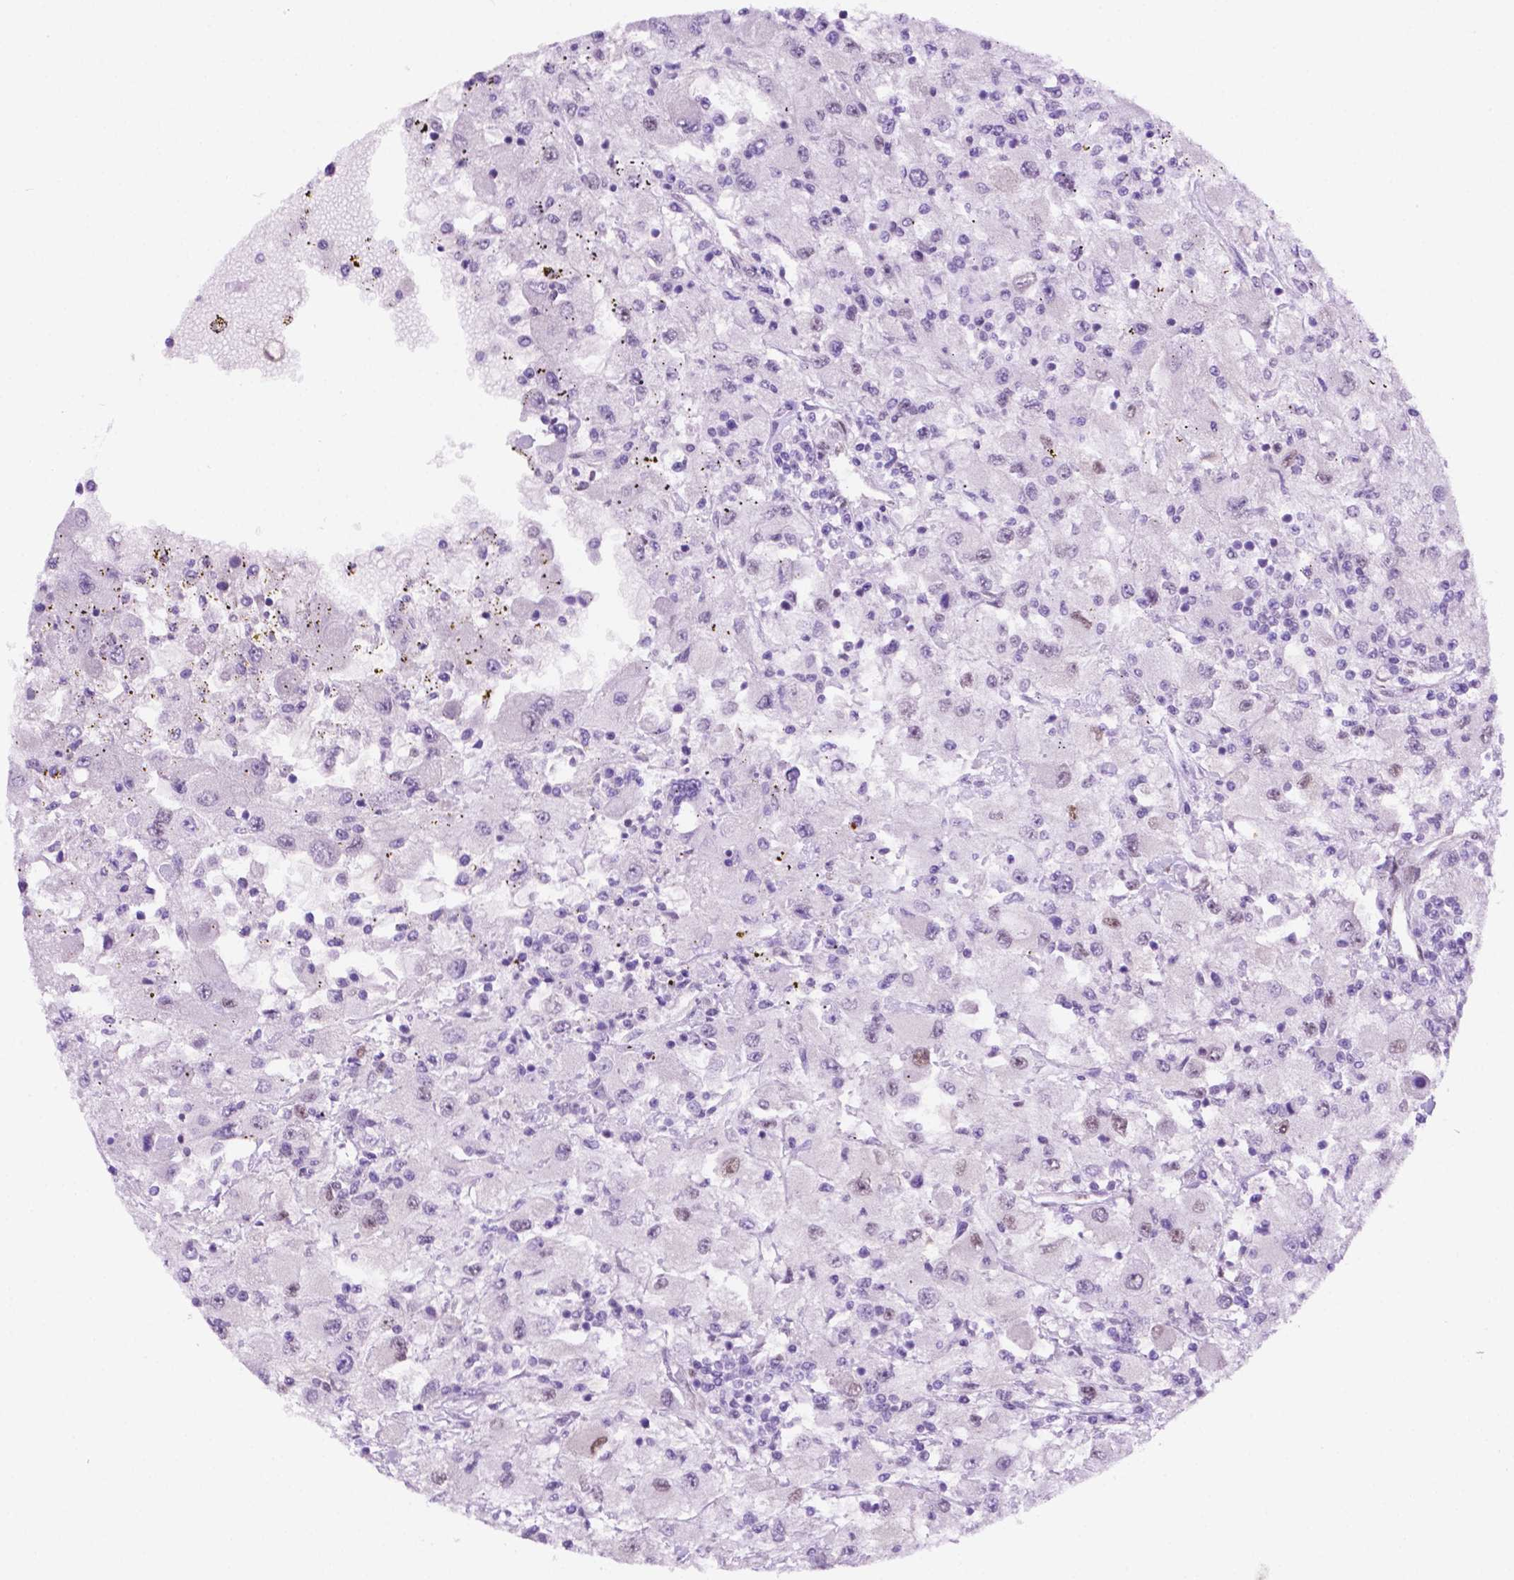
{"staining": {"intensity": "negative", "quantity": "none", "location": "none"}, "tissue": "renal cancer", "cell_type": "Tumor cells", "image_type": "cancer", "snomed": [{"axis": "morphology", "description": "Adenocarcinoma, NOS"}, {"axis": "topography", "description": "Kidney"}], "caption": "Tumor cells show no significant expression in renal cancer. The staining is performed using DAB brown chromogen with nuclei counter-stained in using hematoxylin.", "gene": "ERF", "patient": {"sex": "female", "age": 67}}